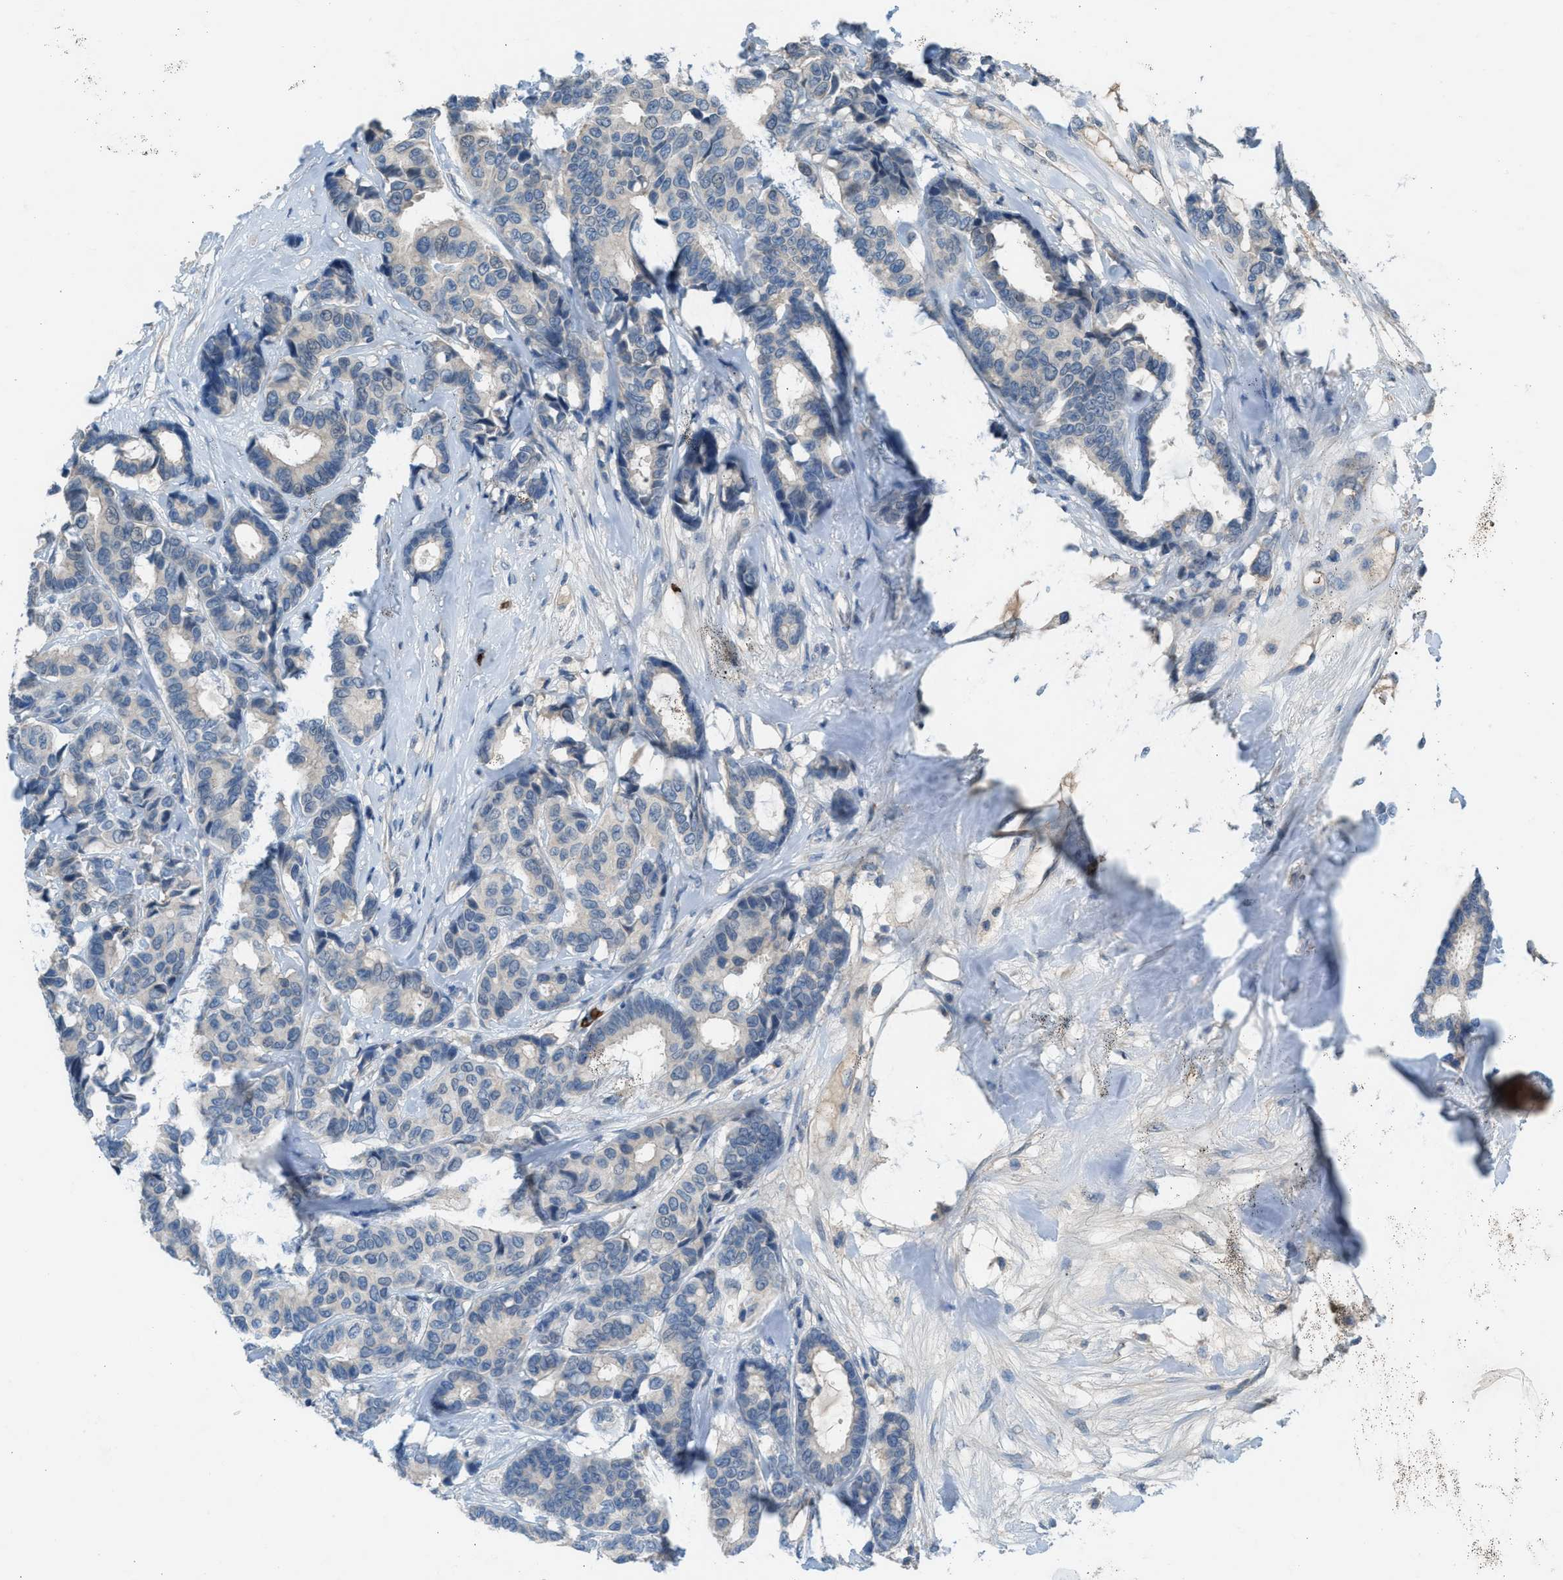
{"staining": {"intensity": "negative", "quantity": "none", "location": "none"}, "tissue": "breast cancer", "cell_type": "Tumor cells", "image_type": "cancer", "snomed": [{"axis": "morphology", "description": "Duct carcinoma"}, {"axis": "topography", "description": "Breast"}], "caption": "Immunohistochemical staining of human breast cancer (intraductal carcinoma) exhibits no significant positivity in tumor cells. (Immunohistochemistry, brightfield microscopy, high magnification).", "gene": "CFAP77", "patient": {"sex": "female", "age": 87}}